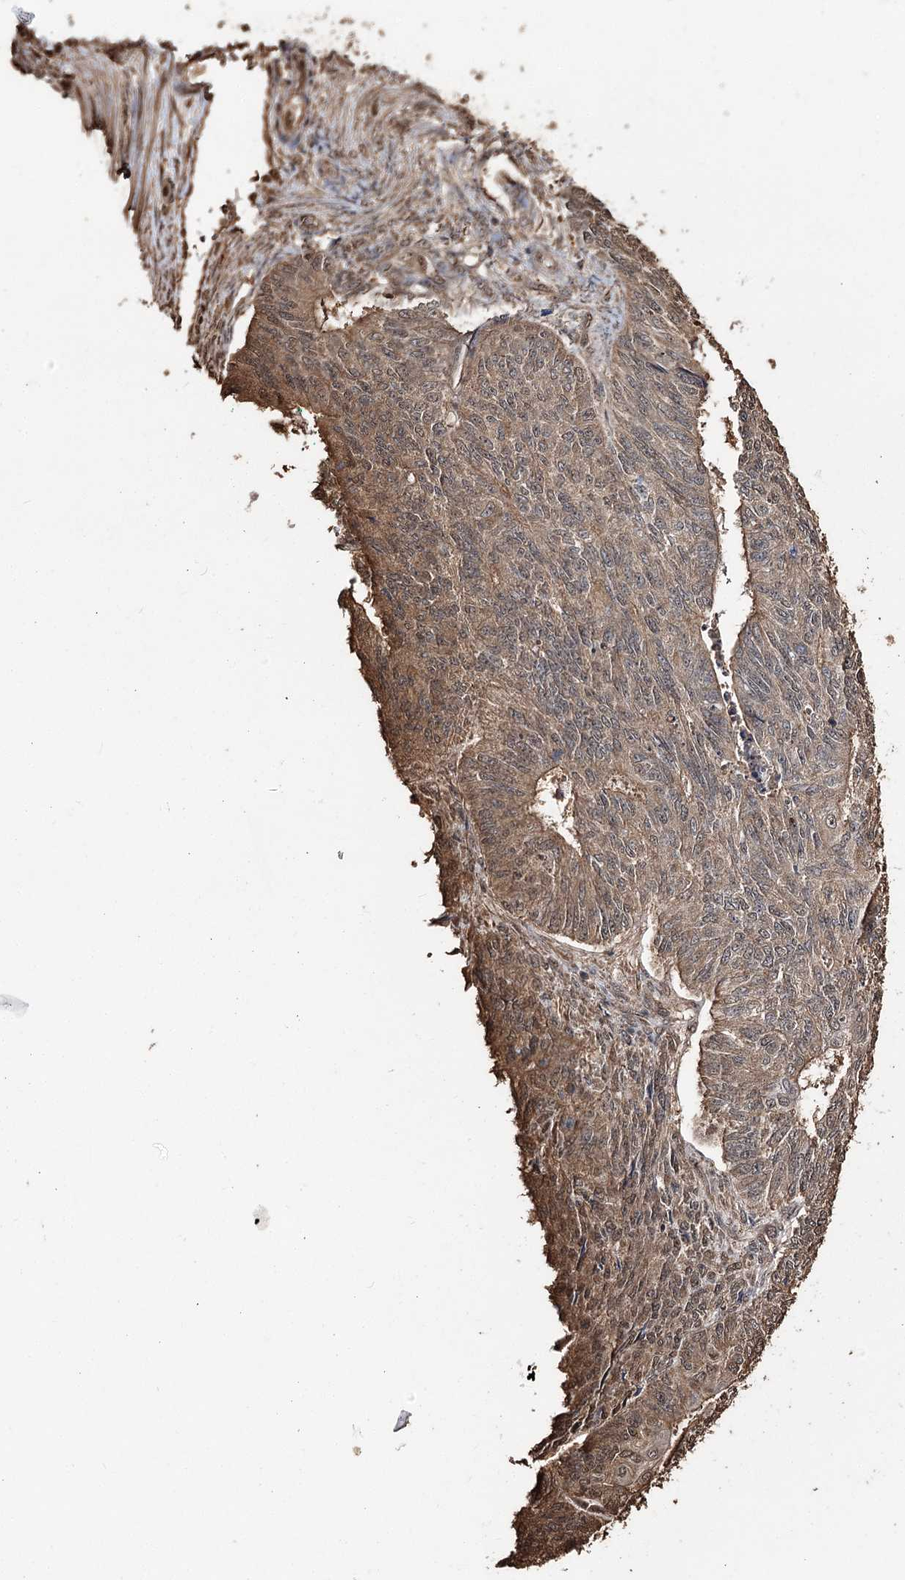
{"staining": {"intensity": "moderate", "quantity": "25%-75%", "location": "cytoplasmic/membranous,nuclear"}, "tissue": "endometrial cancer", "cell_type": "Tumor cells", "image_type": "cancer", "snomed": [{"axis": "morphology", "description": "Adenocarcinoma, NOS"}, {"axis": "topography", "description": "Endometrium"}], "caption": "Tumor cells exhibit medium levels of moderate cytoplasmic/membranous and nuclear expression in about 25%-75% of cells in adenocarcinoma (endometrial).", "gene": "PLCH1", "patient": {"sex": "female", "age": 32}}